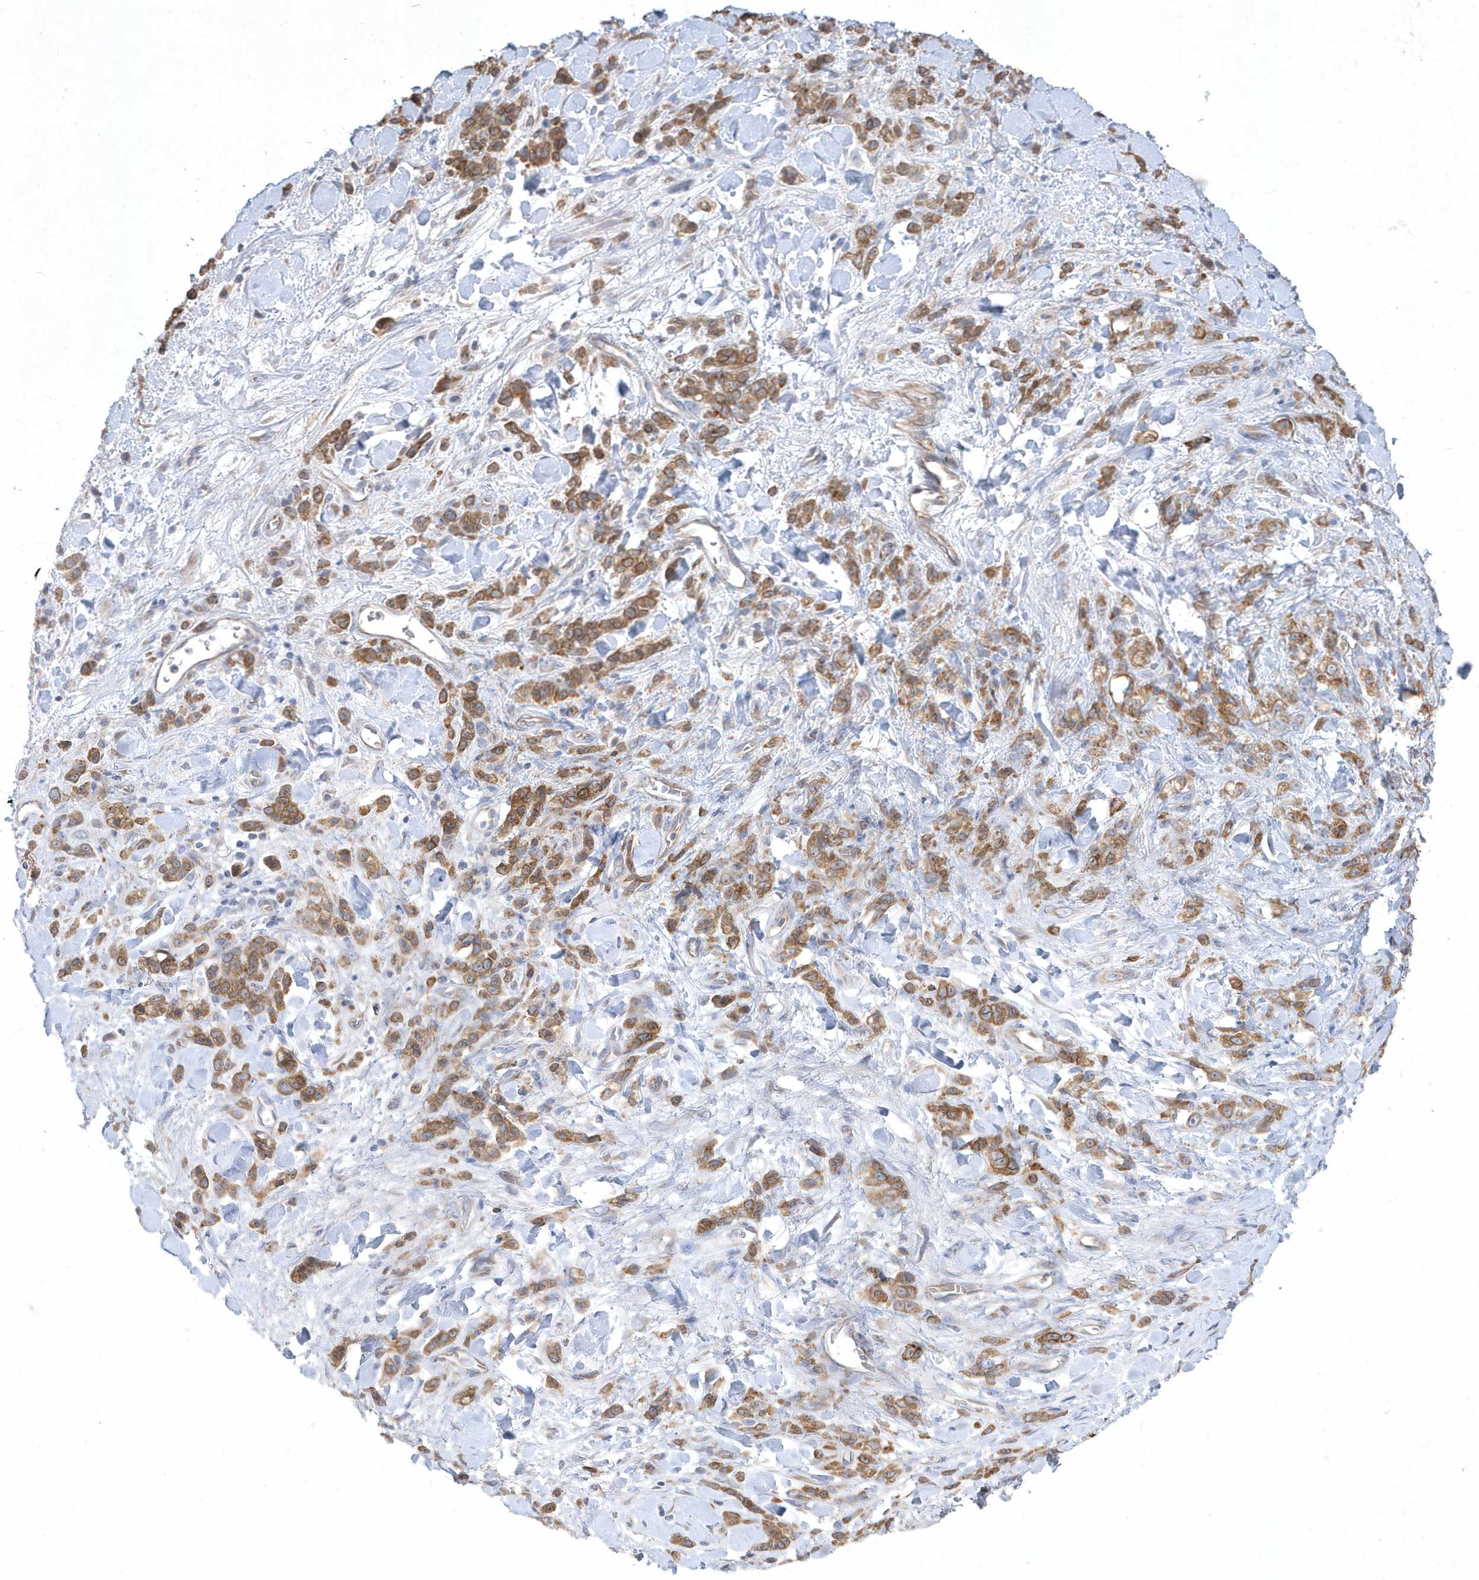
{"staining": {"intensity": "moderate", "quantity": ">75%", "location": "cytoplasmic/membranous"}, "tissue": "stomach cancer", "cell_type": "Tumor cells", "image_type": "cancer", "snomed": [{"axis": "morphology", "description": "Normal tissue, NOS"}, {"axis": "morphology", "description": "Adenocarcinoma, NOS"}, {"axis": "topography", "description": "Stomach"}], "caption": "Human stomach adenocarcinoma stained with a protein marker shows moderate staining in tumor cells.", "gene": "DGAT1", "patient": {"sex": "male", "age": 82}}